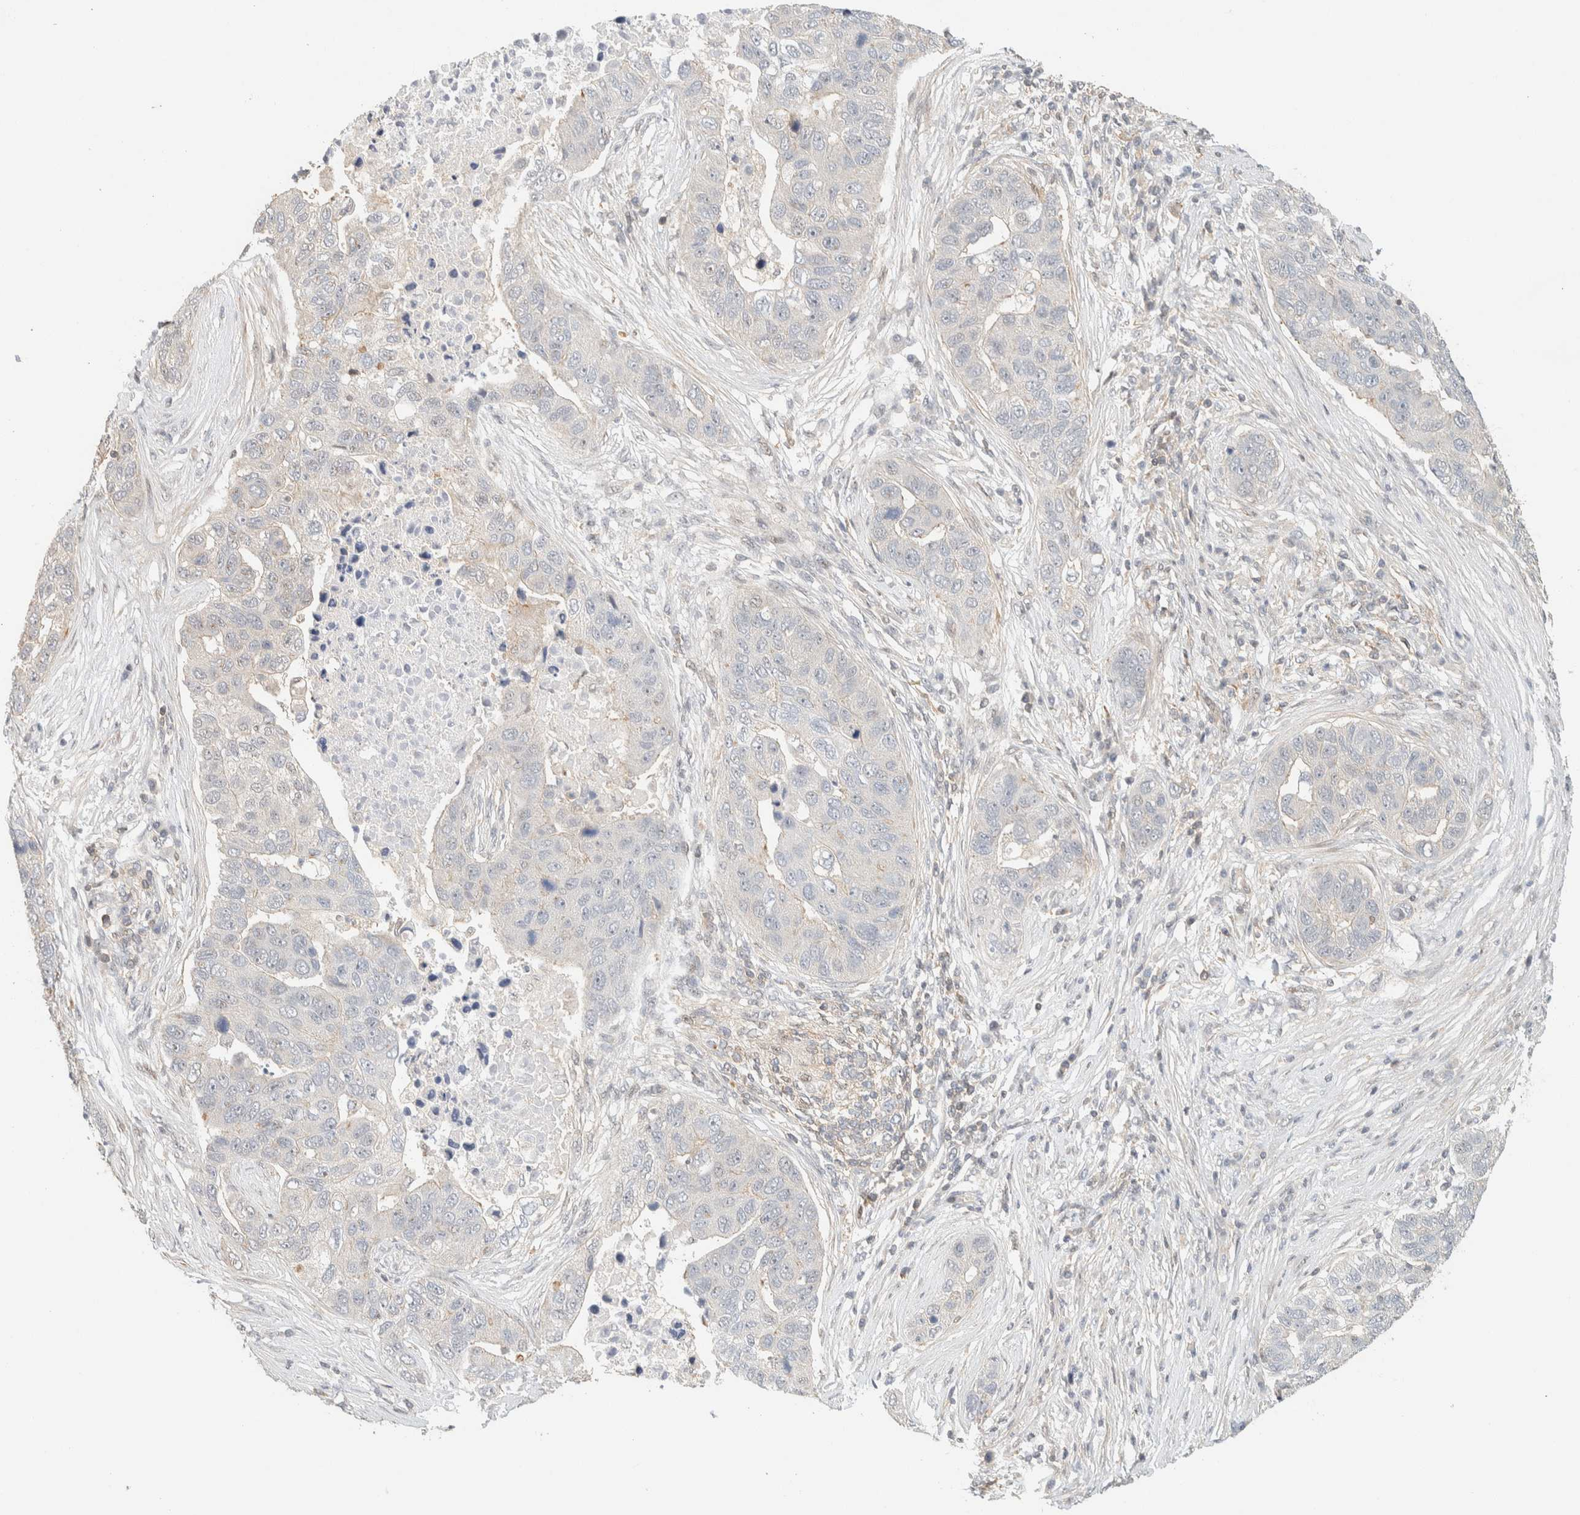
{"staining": {"intensity": "negative", "quantity": "none", "location": "none"}, "tissue": "pancreatic cancer", "cell_type": "Tumor cells", "image_type": "cancer", "snomed": [{"axis": "morphology", "description": "Adenocarcinoma, NOS"}, {"axis": "topography", "description": "Pancreas"}], "caption": "Pancreatic adenocarcinoma stained for a protein using immunohistochemistry (IHC) displays no positivity tumor cells.", "gene": "ARFGEF1", "patient": {"sex": "female", "age": 61}}